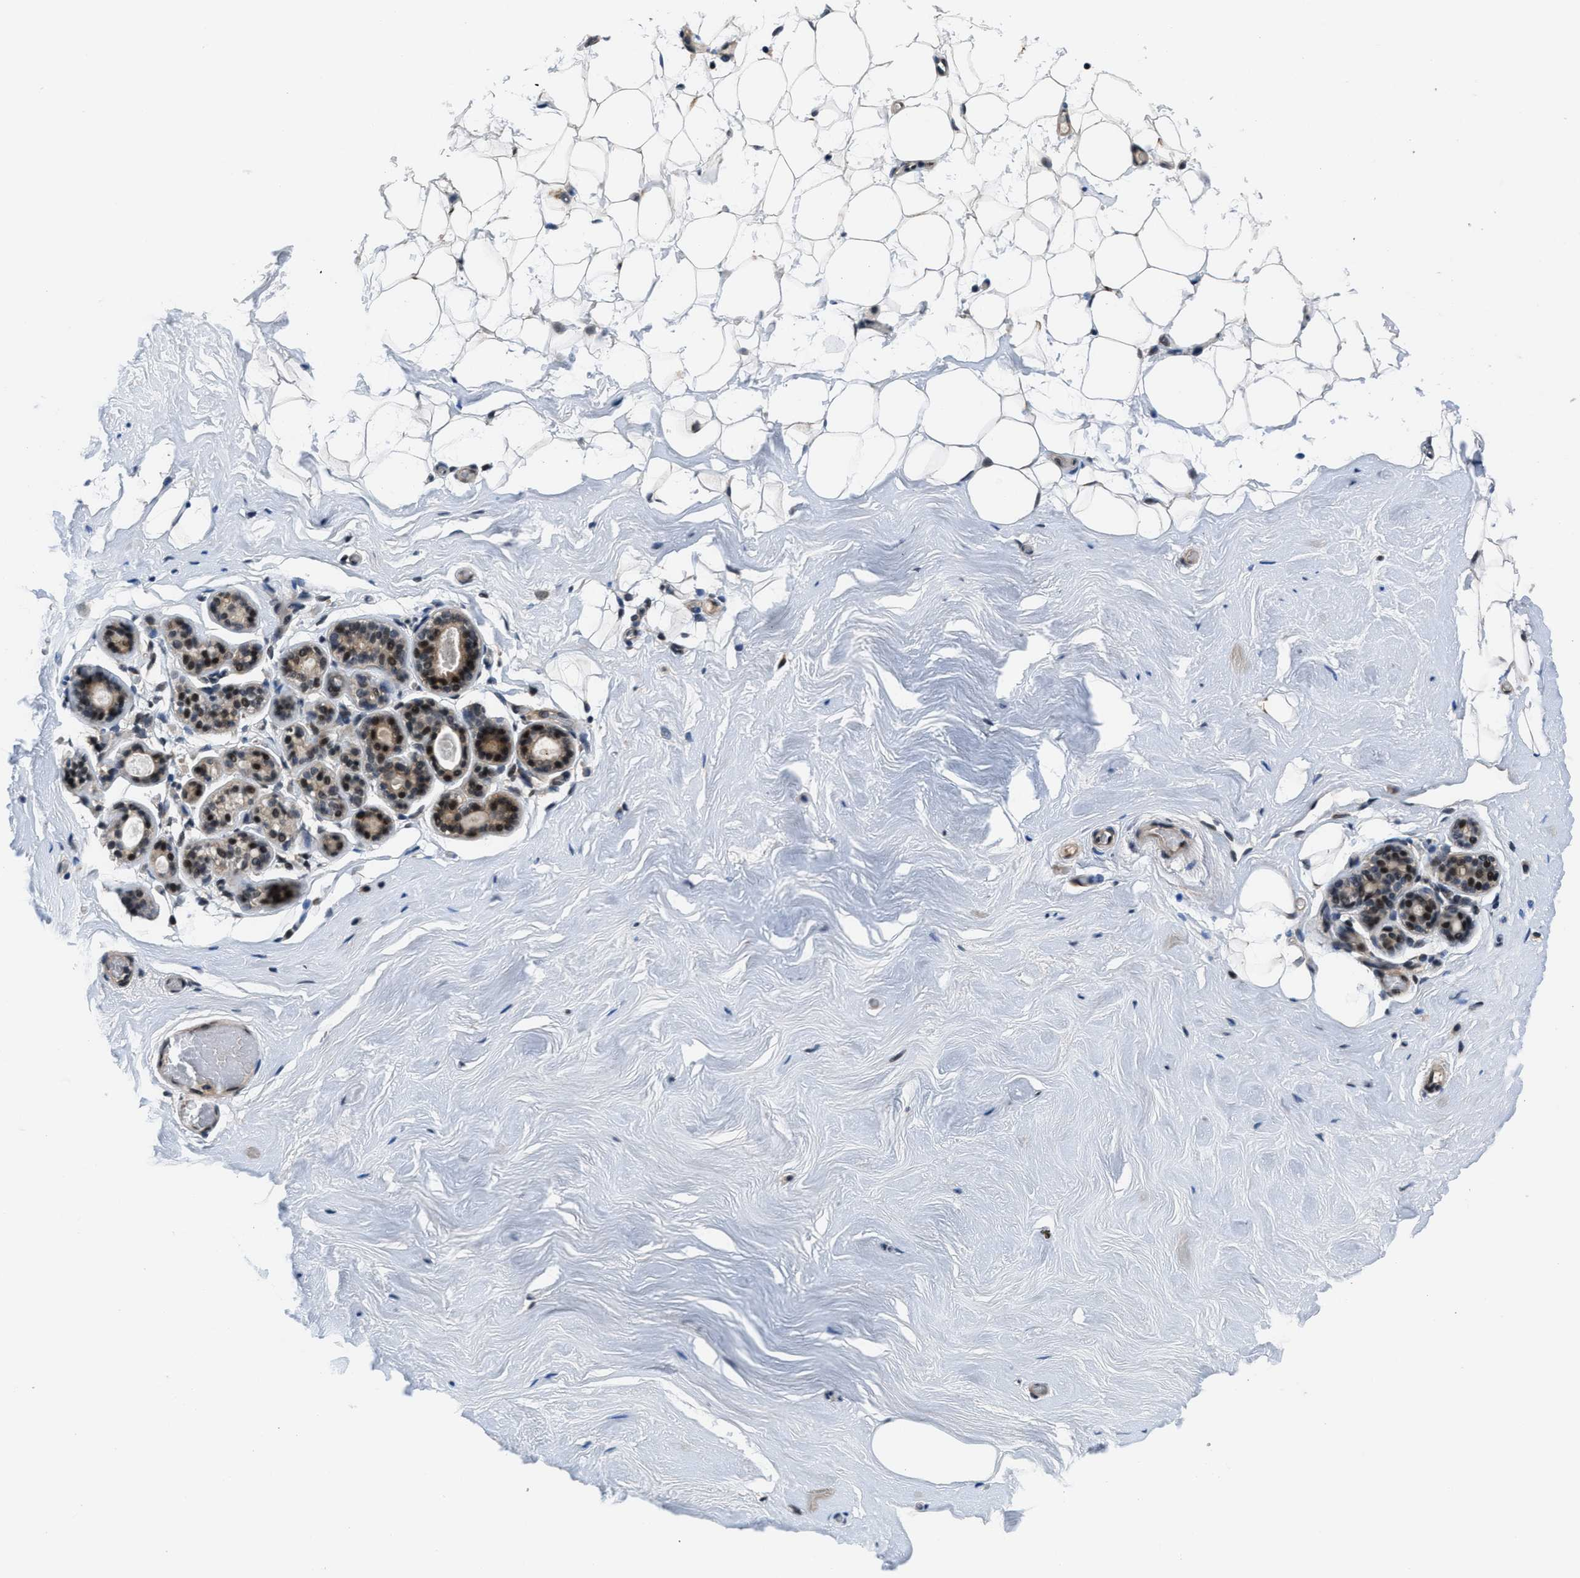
{"staining": {"intensity": "weak", "quantity": ">75%", "location": "nuclear"}, "tissue": "breast", "cell_type": "Adipocytes", "image_type": "normal", "snomed": [{"axis": "morphology", "description": "Normal tissue, NOS"}, {"axis": "topography", "description": "Breast"}], "caption": "A low amount of weak nuclear staining is appreciated in approximately >75% of adipocytes in unremarkable breast. The staining was performed using DAB, with brown indicating positive protein expression. Nuclei are stained blue with hematoxylin.", "gene": "SETD5", "patient": {"sex": "female", "age": 75}}